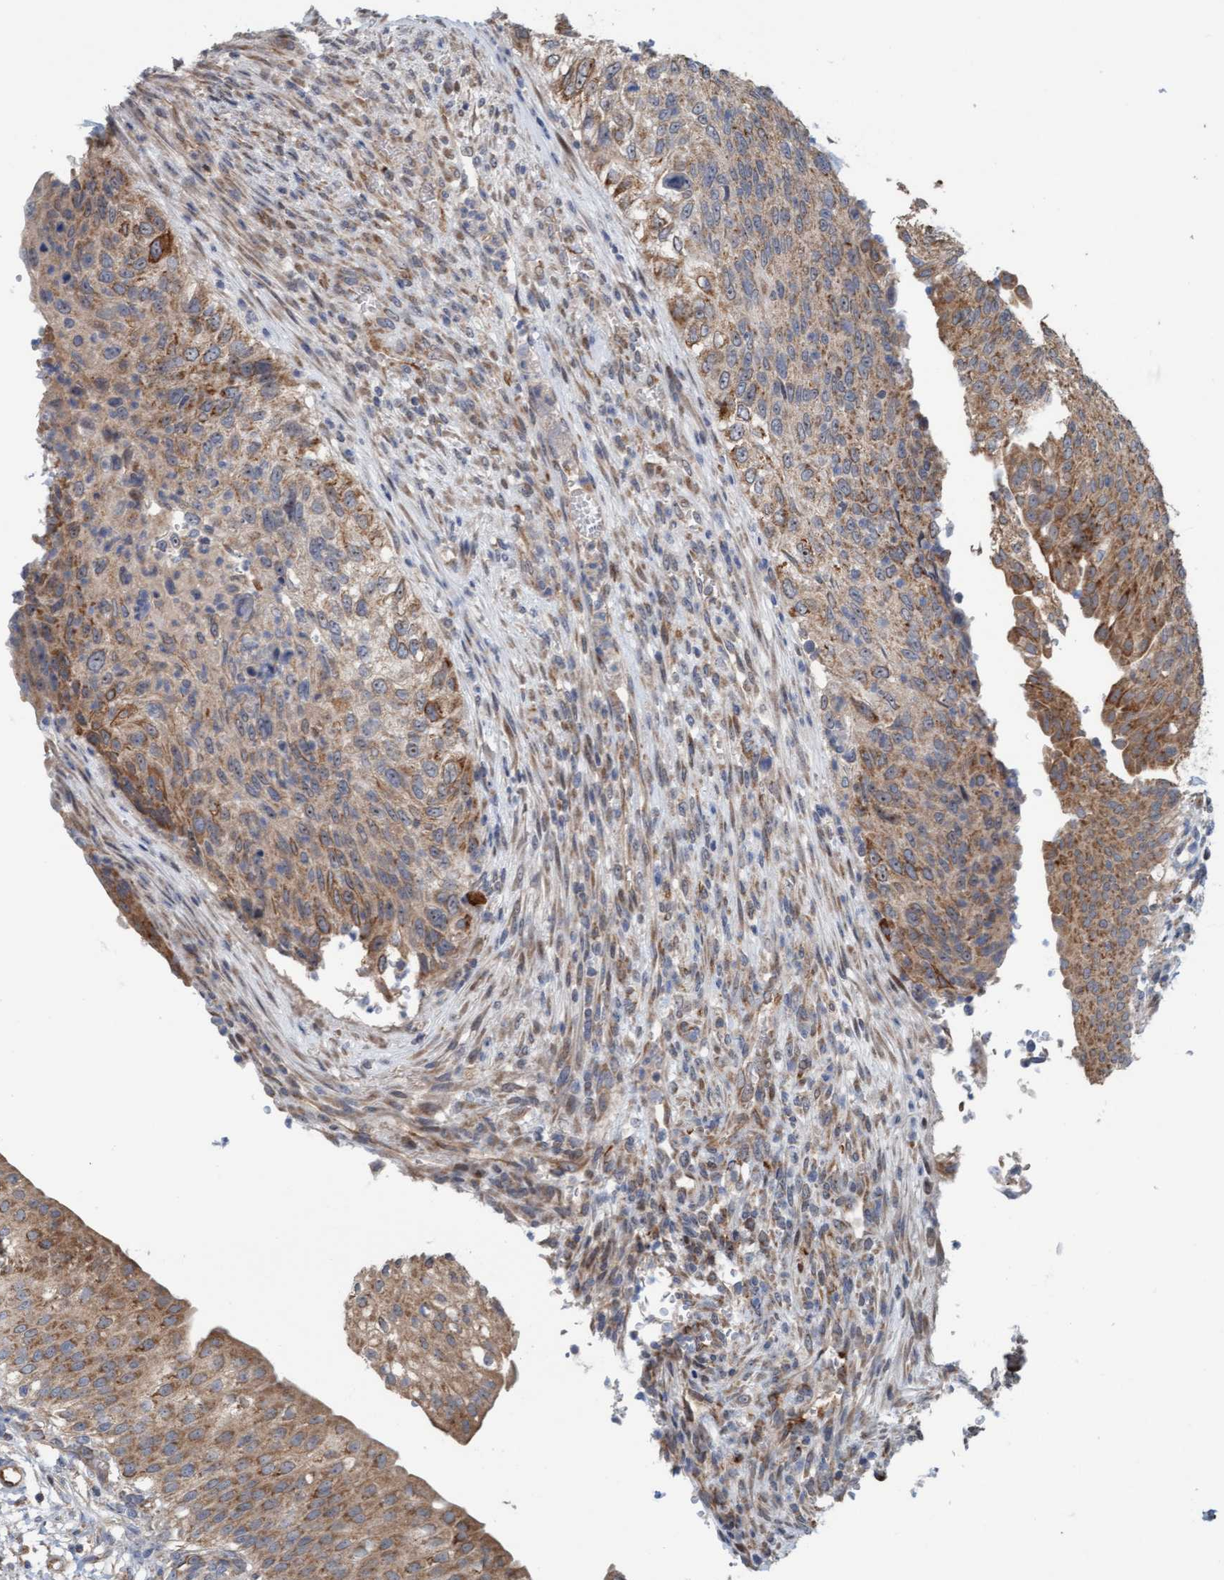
{"staining": {"intensity": "moderate", "quantity": ">75%", "location": "cytoplasmic/membranous"}, "tissue": "urinary bladder", "cell_type": "Urothelial cells", "image_type": "normal", "snomed": [{"axis": "morphology", "description": "Normal tissue, NOS"}, {"axis": "topography", "description": "Urinary bladder"}], "caption": "Brown immunohistochemical staining in unremarkable human urinary bladder shows moderate cytoplasmic/membranous expression in about >75% of urothelial cells. (Brightfield microscopy of DAB IHC at high magnification).", "gene": "ZNF566", "patient": {"sex": "female", "age": 60}}